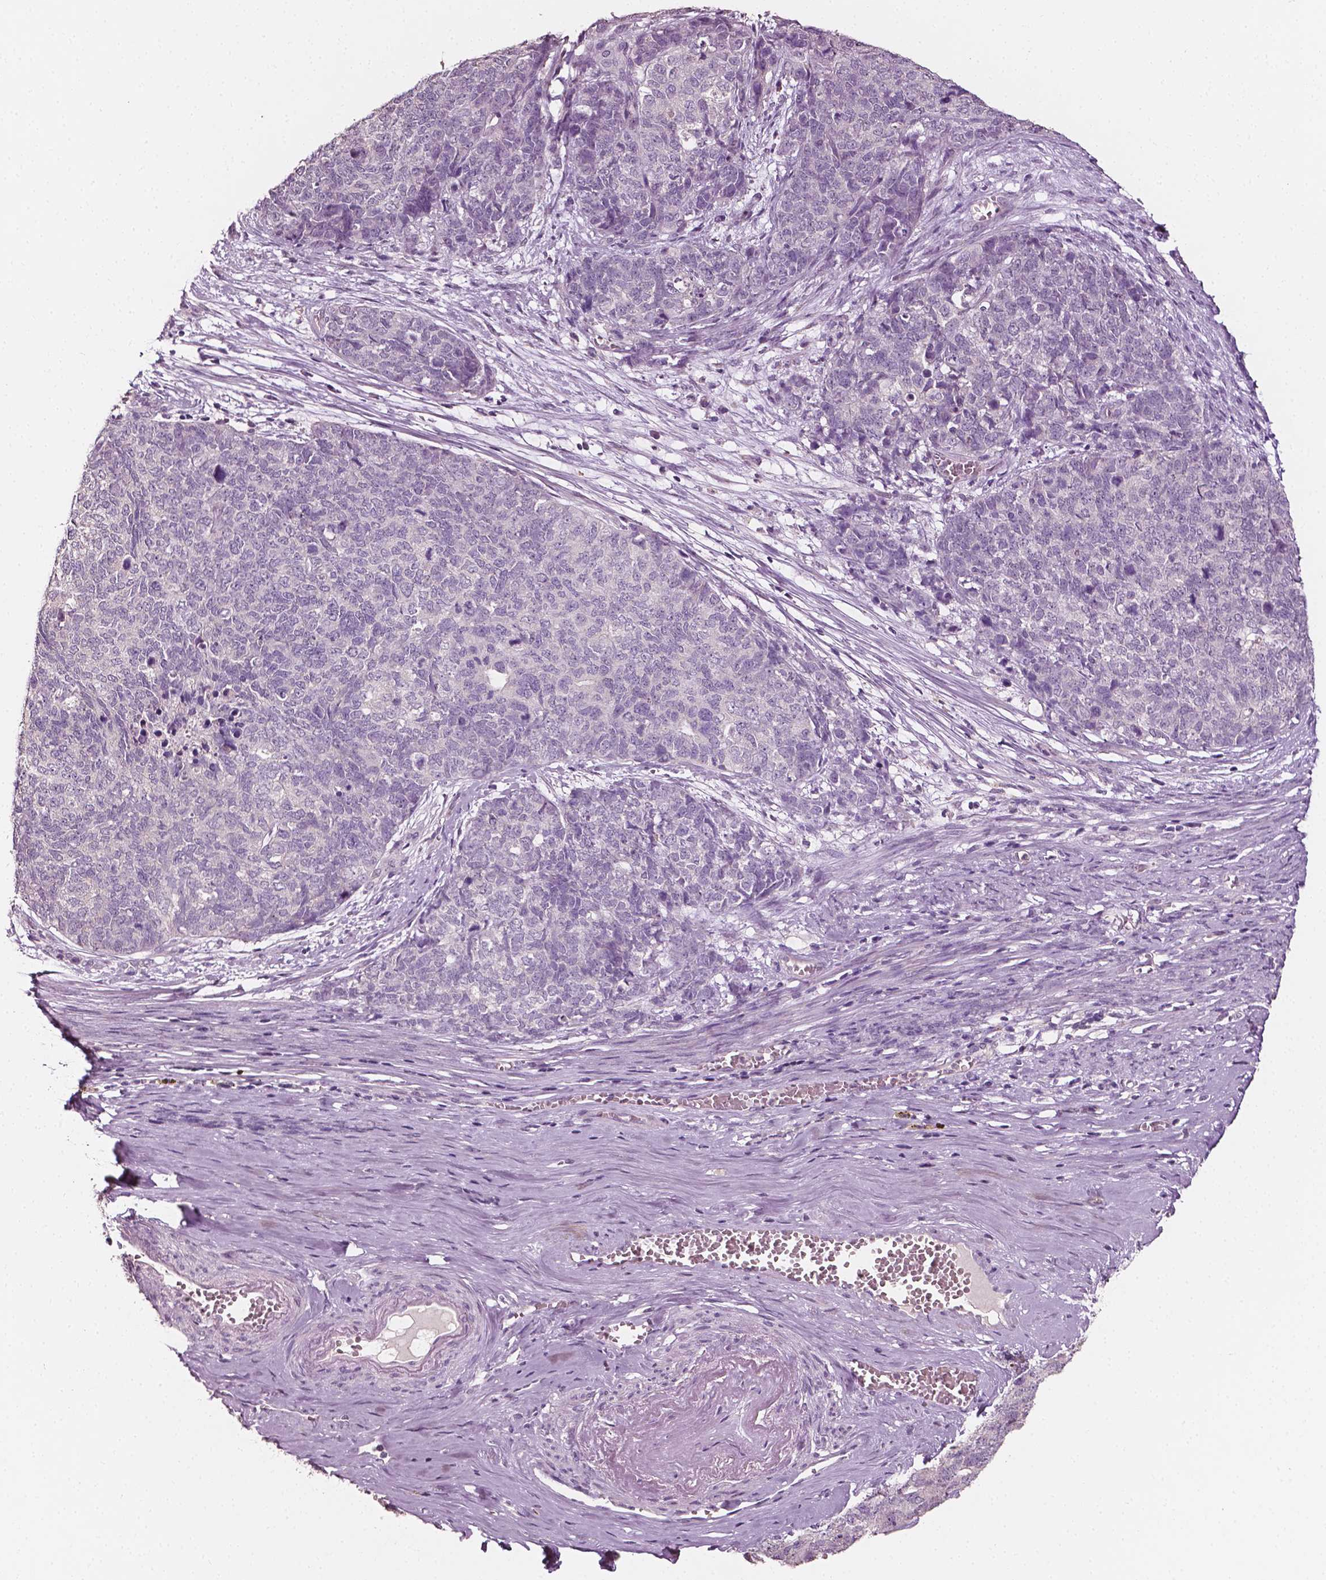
{"staining": {"intensity": "negative", "quantity": "none", "location": "none"}, "tissue": "cervical cancer", "cell_type": "Tumor cells", "image_type": "cancer", "snomed": [{"axis": "morphology", "description": "Squamous cell carcinoma, NOS"}, {"axis": "topography", "description": "Cervix"}], "caption": "An image of cervical cancer stained for a protein shows no brown staining in tumor cells.", "gene": "PLA2R1", "patient": {"sex": "female", "age": 63}}